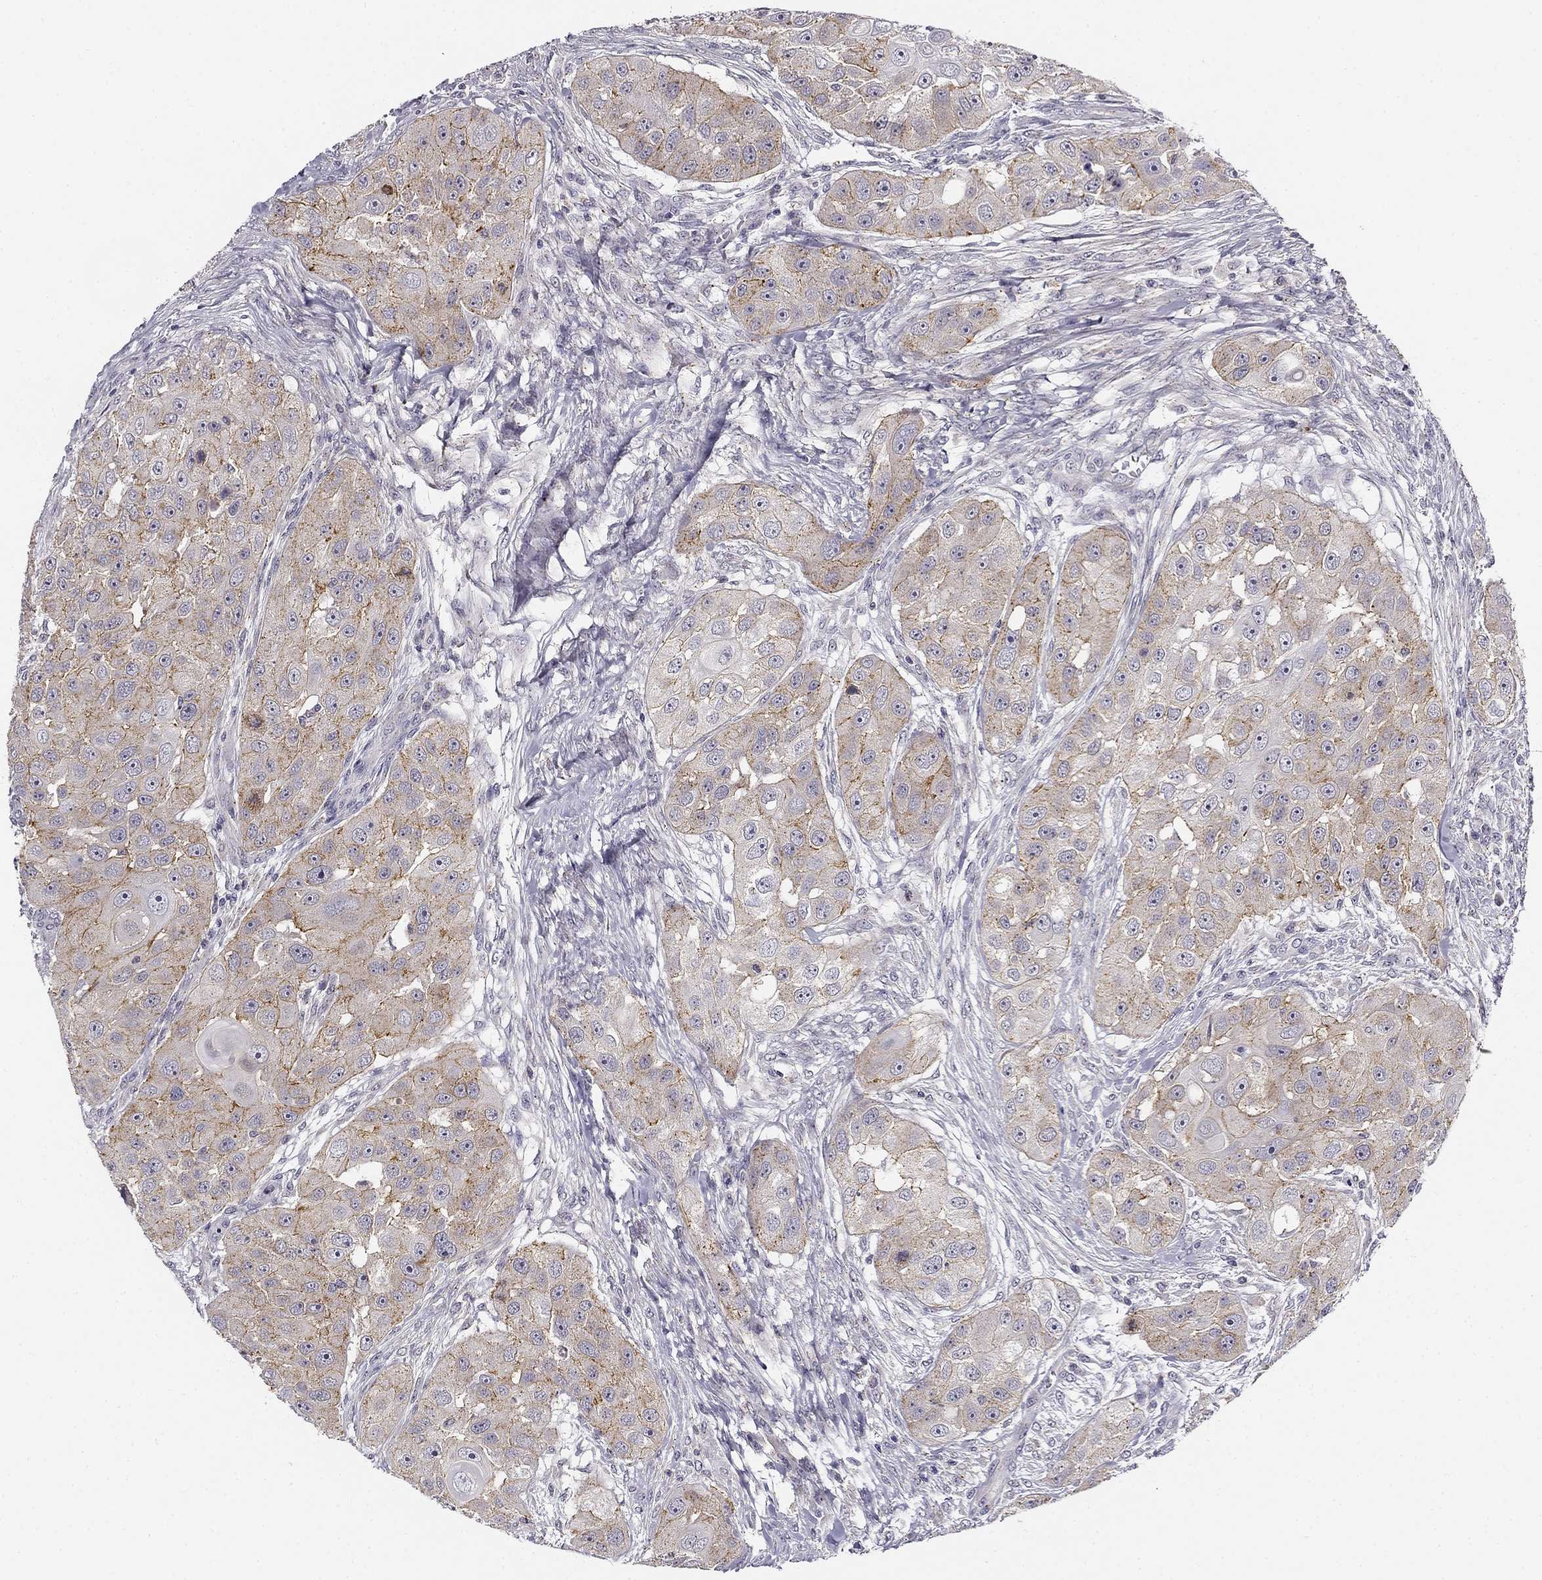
{"staining": {"intensity": "strong", "quantity": "<25%", "location": "cytoplasmic/membranous"}, "tissue": "head and neck cancer", "cell_type": "Tumor cells", "image_type": "cancer", "snomed": [{"axis": "morphology", "description": "Squamous cell carcinoma, NOS"}, {"axis": "topography", "description": "Head-Neck"}], "caption": "Head and neck squamous cell carcinoma stained with a protein marker reveals strong staining in tumor cells.", "gene": "CNR1", "patient": {"sex": "male", "age": 51}}